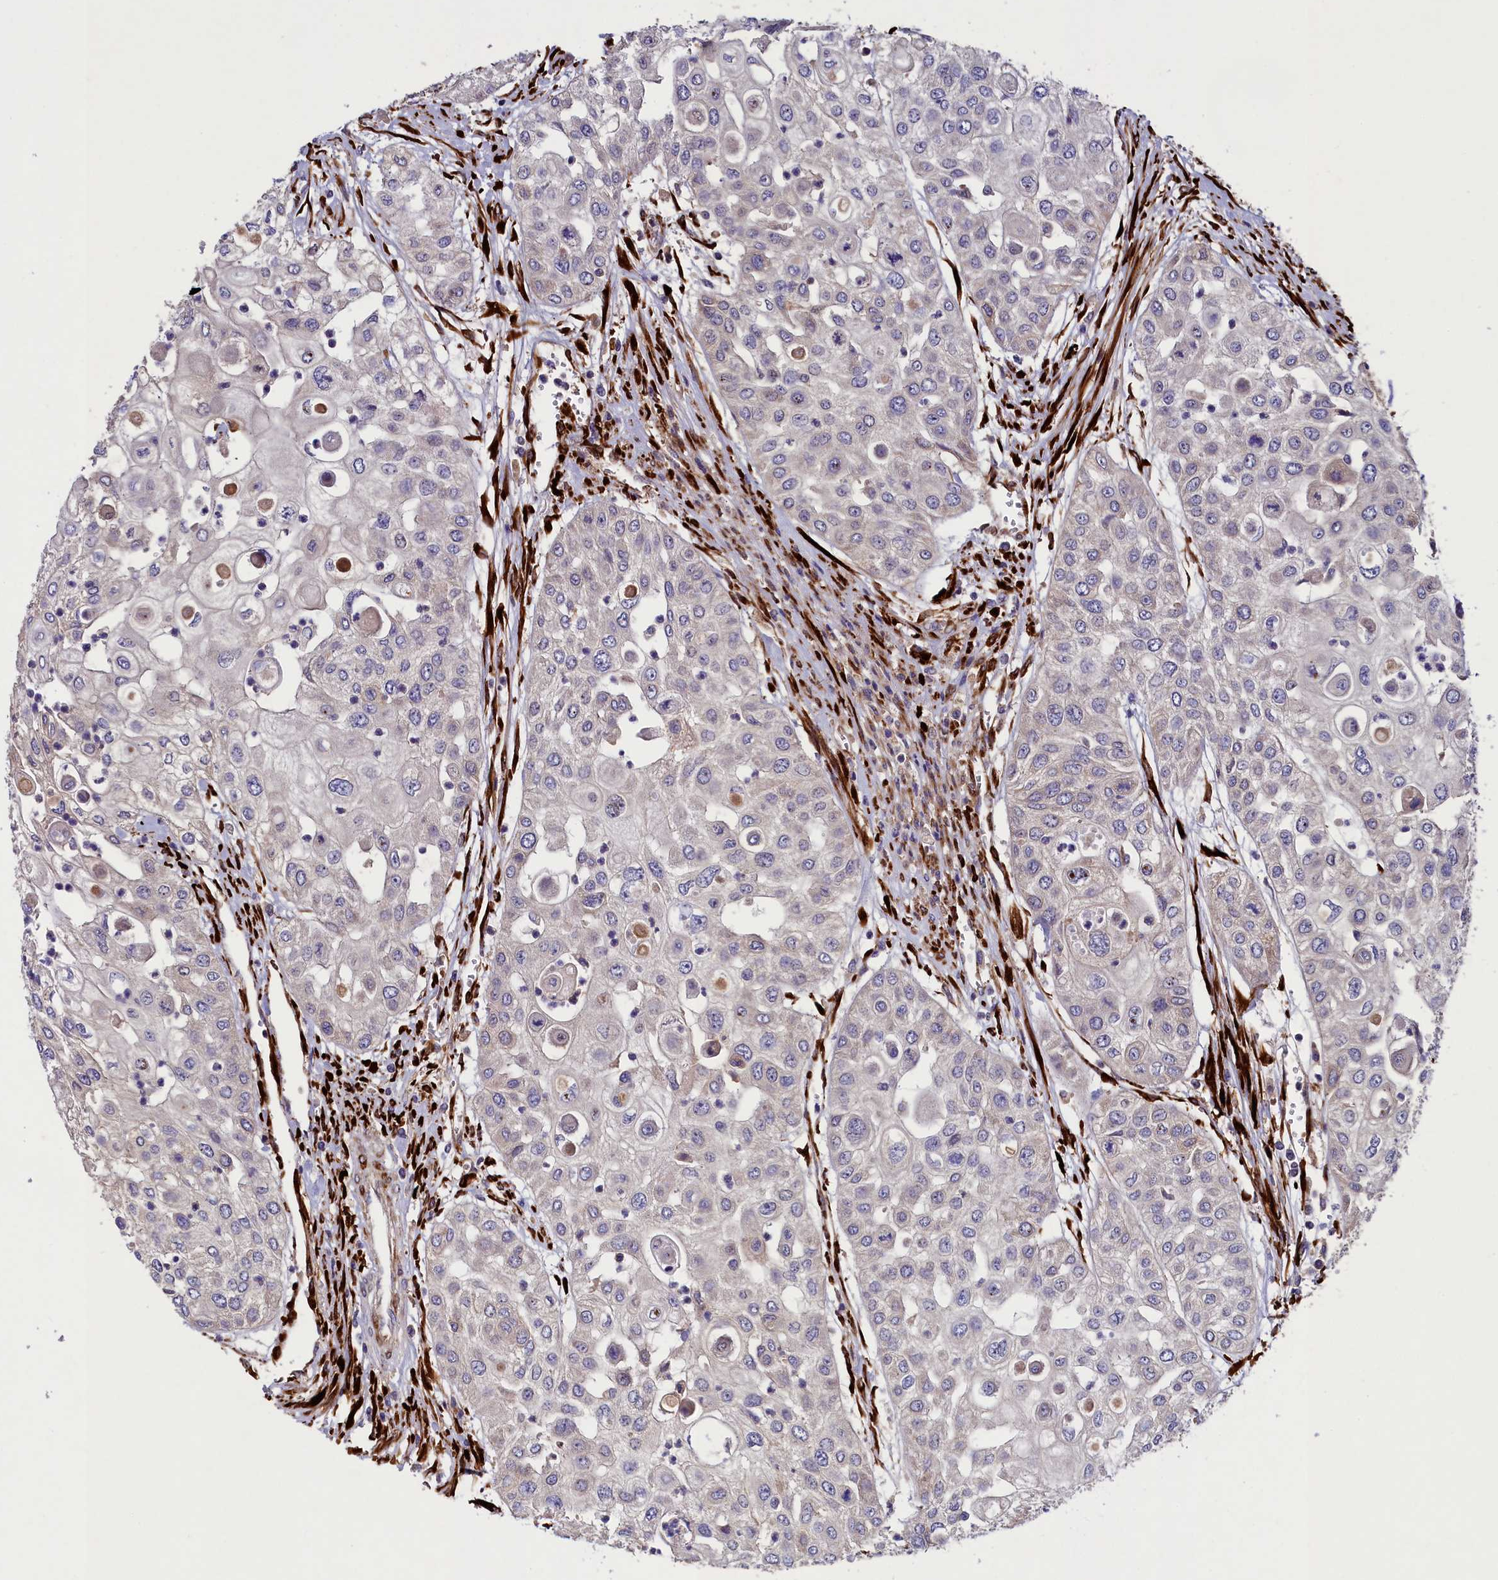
{"staining": {"intensity": "negative", "quantity": "none", "location": "none"}, "tissue": "urothelial cancer", "cell_type": "Tumor cells", "image_type": "cancer", "snomed": [{"axis": "morphology", "description": "Urothelial carcinoma, High grade"}, {"axis": "topography", "description": "Urinary bladder"}], "caption": "Immunohistochemistry (IHC) photomicrograph of human urothelial cancer stained for a protein (brown), which shows no positivity in tumor cells.", "gene": "ARRDC4", "patient": {"sex": "female", "age": 79}}